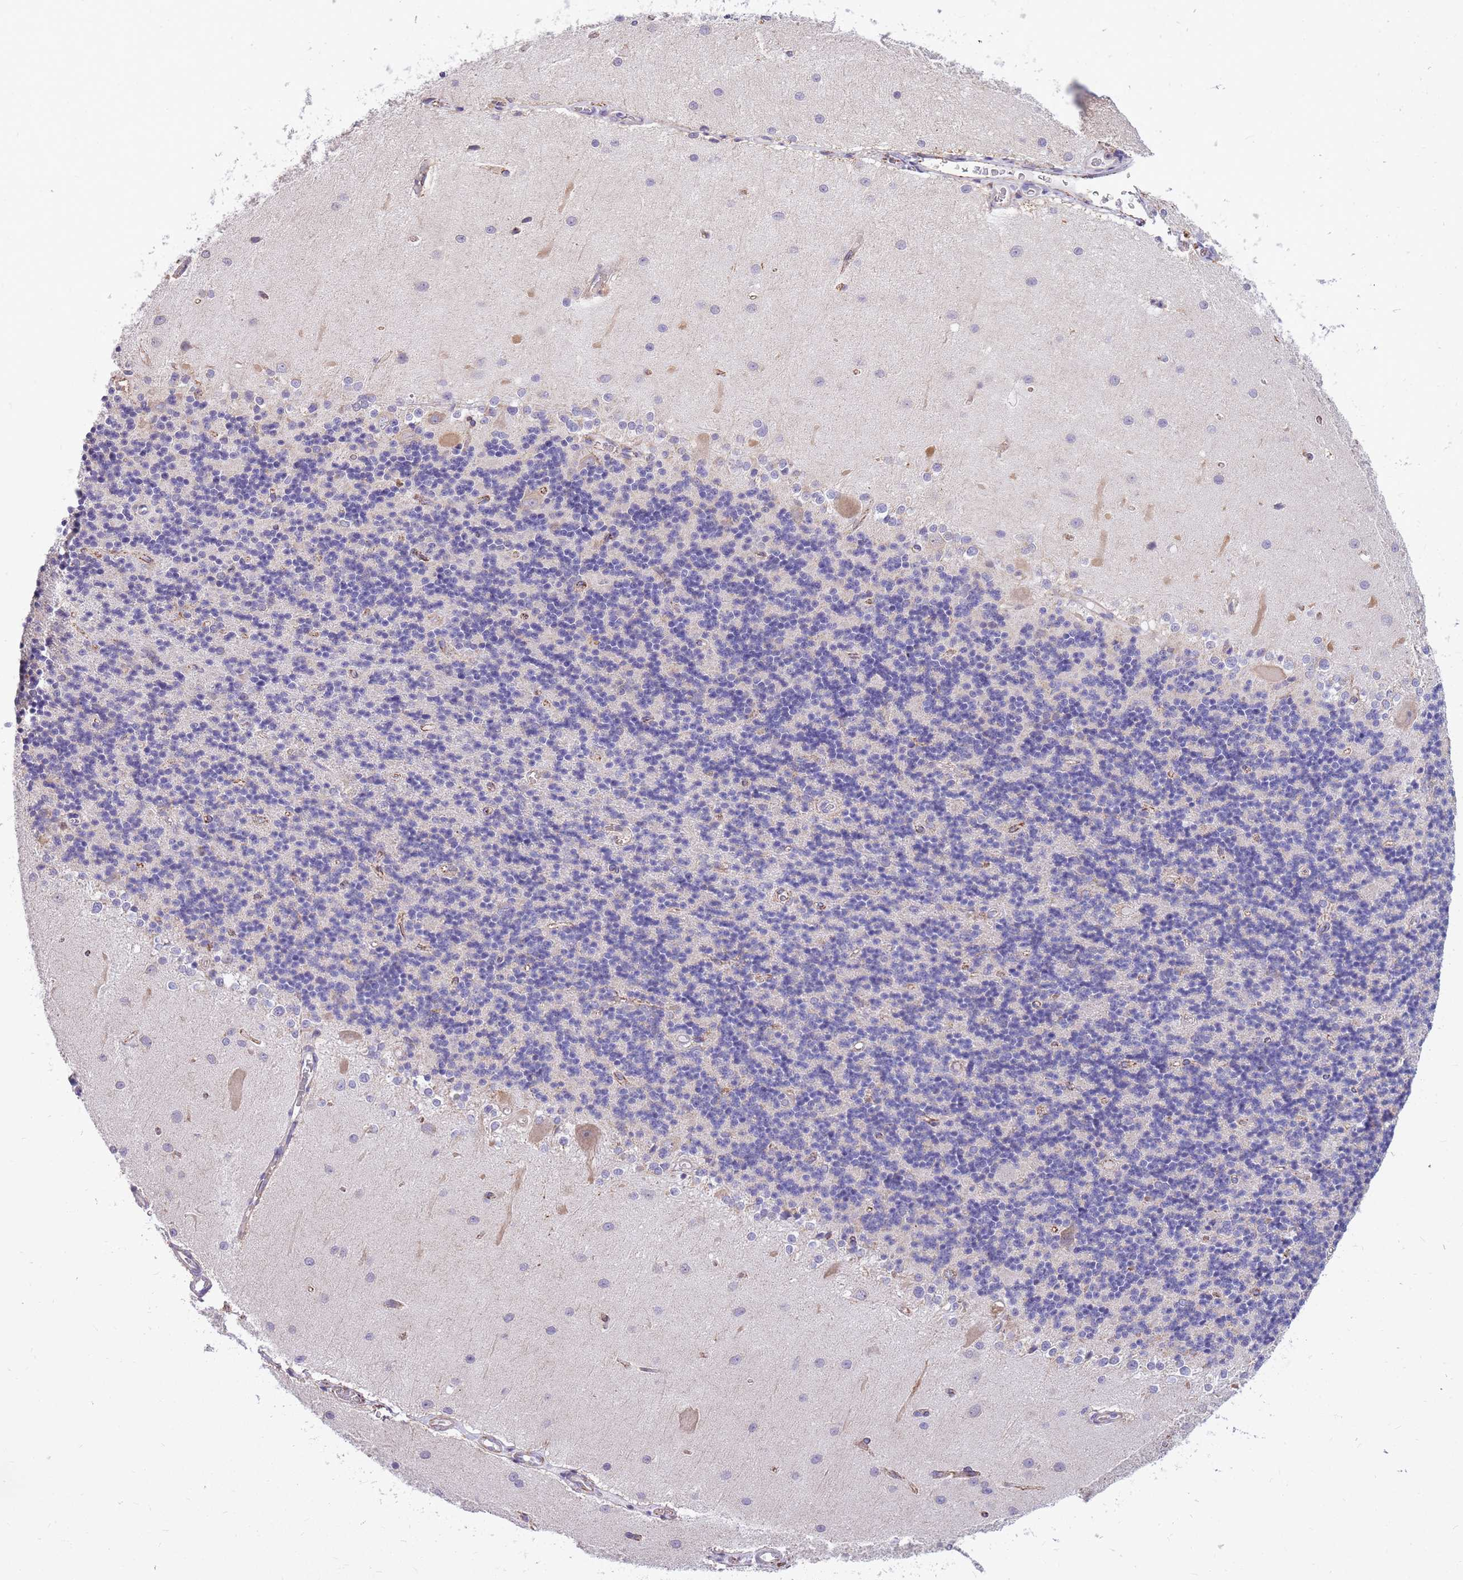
{"staining": {"intensity": "weak", "quantity": "<25%", "location": "cytoplasmic/membranous"}, "tissue": "cerebellum", "cell_type": "Cells in granular layer", "image_type": "normal", "snomed": [{"axis": "morphology", "description": "Normal tissue, NOS"}, {"axis": "topography", "description": "Cerebellum"}], "caption": "Cells in granular layer show no significant positivity in benign cerebellum.", "gene": "RNF170", "patient": {"sex": "female", "age": 29}}